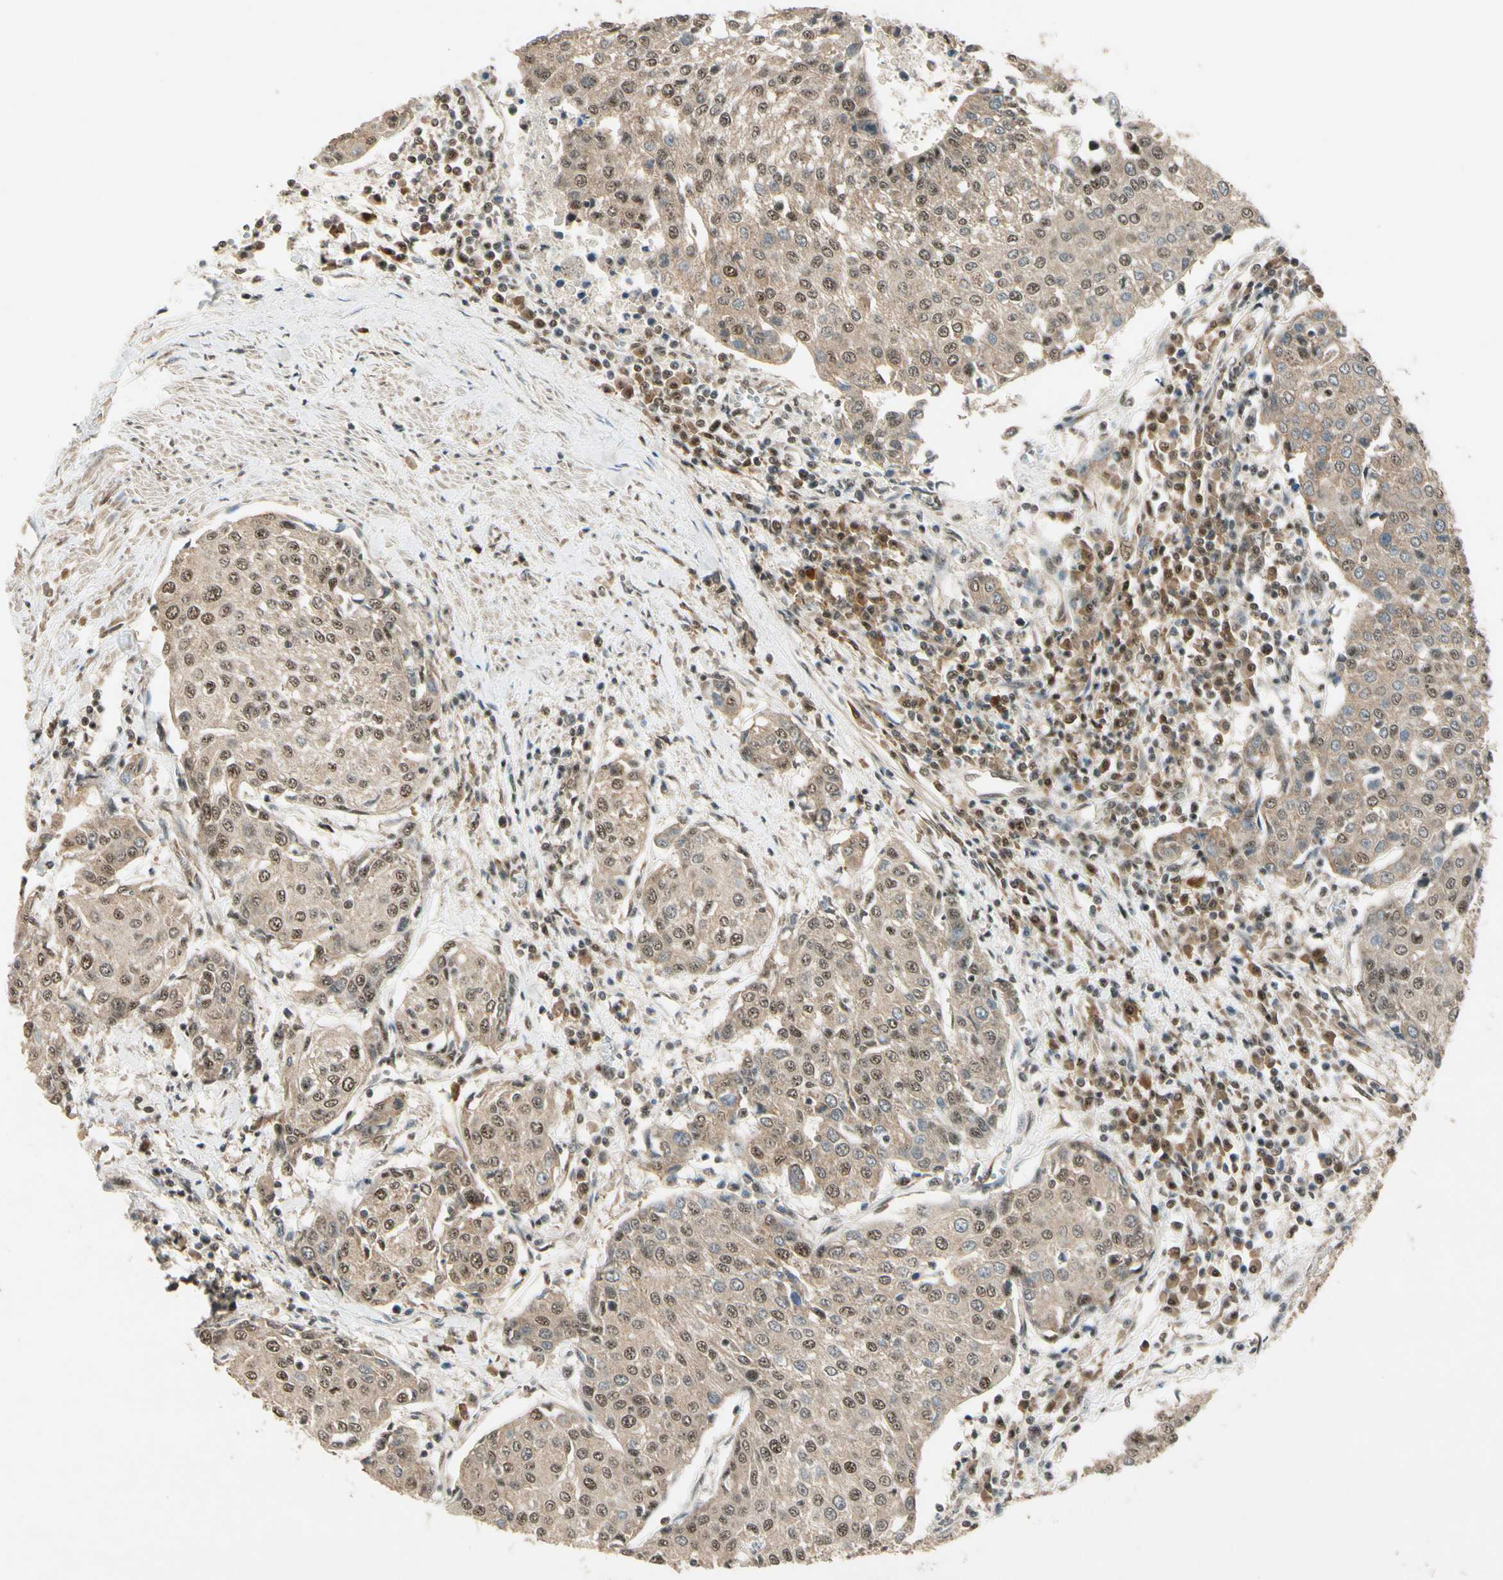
{"staining": {"intensity": "moderate", "quantity": ">75%", "location": "cytoplasmic/membranous,nuclear"}, "tissue": "urothelial cancer", "cell_type": "Tumor cells", "image_type": "cancer", "snomed": [{"axis": "morphology", "description": "Urothelial carcinoma, High grade"}, {"axis": "topography", "description": "Urinary bladder"}], "caption": "High-magnification brightfield microscopy of urothelial carcinoma (high-grade) stained with DAB (brown) and counterstained with hematoxylin (blue). tumor cells exhibit moderate cytoplasmic/membranous and nuclear positivity is identified in about>75% of cells.", "gene": "MCPH1", "patient": {"sex": "female", "age": 85}}